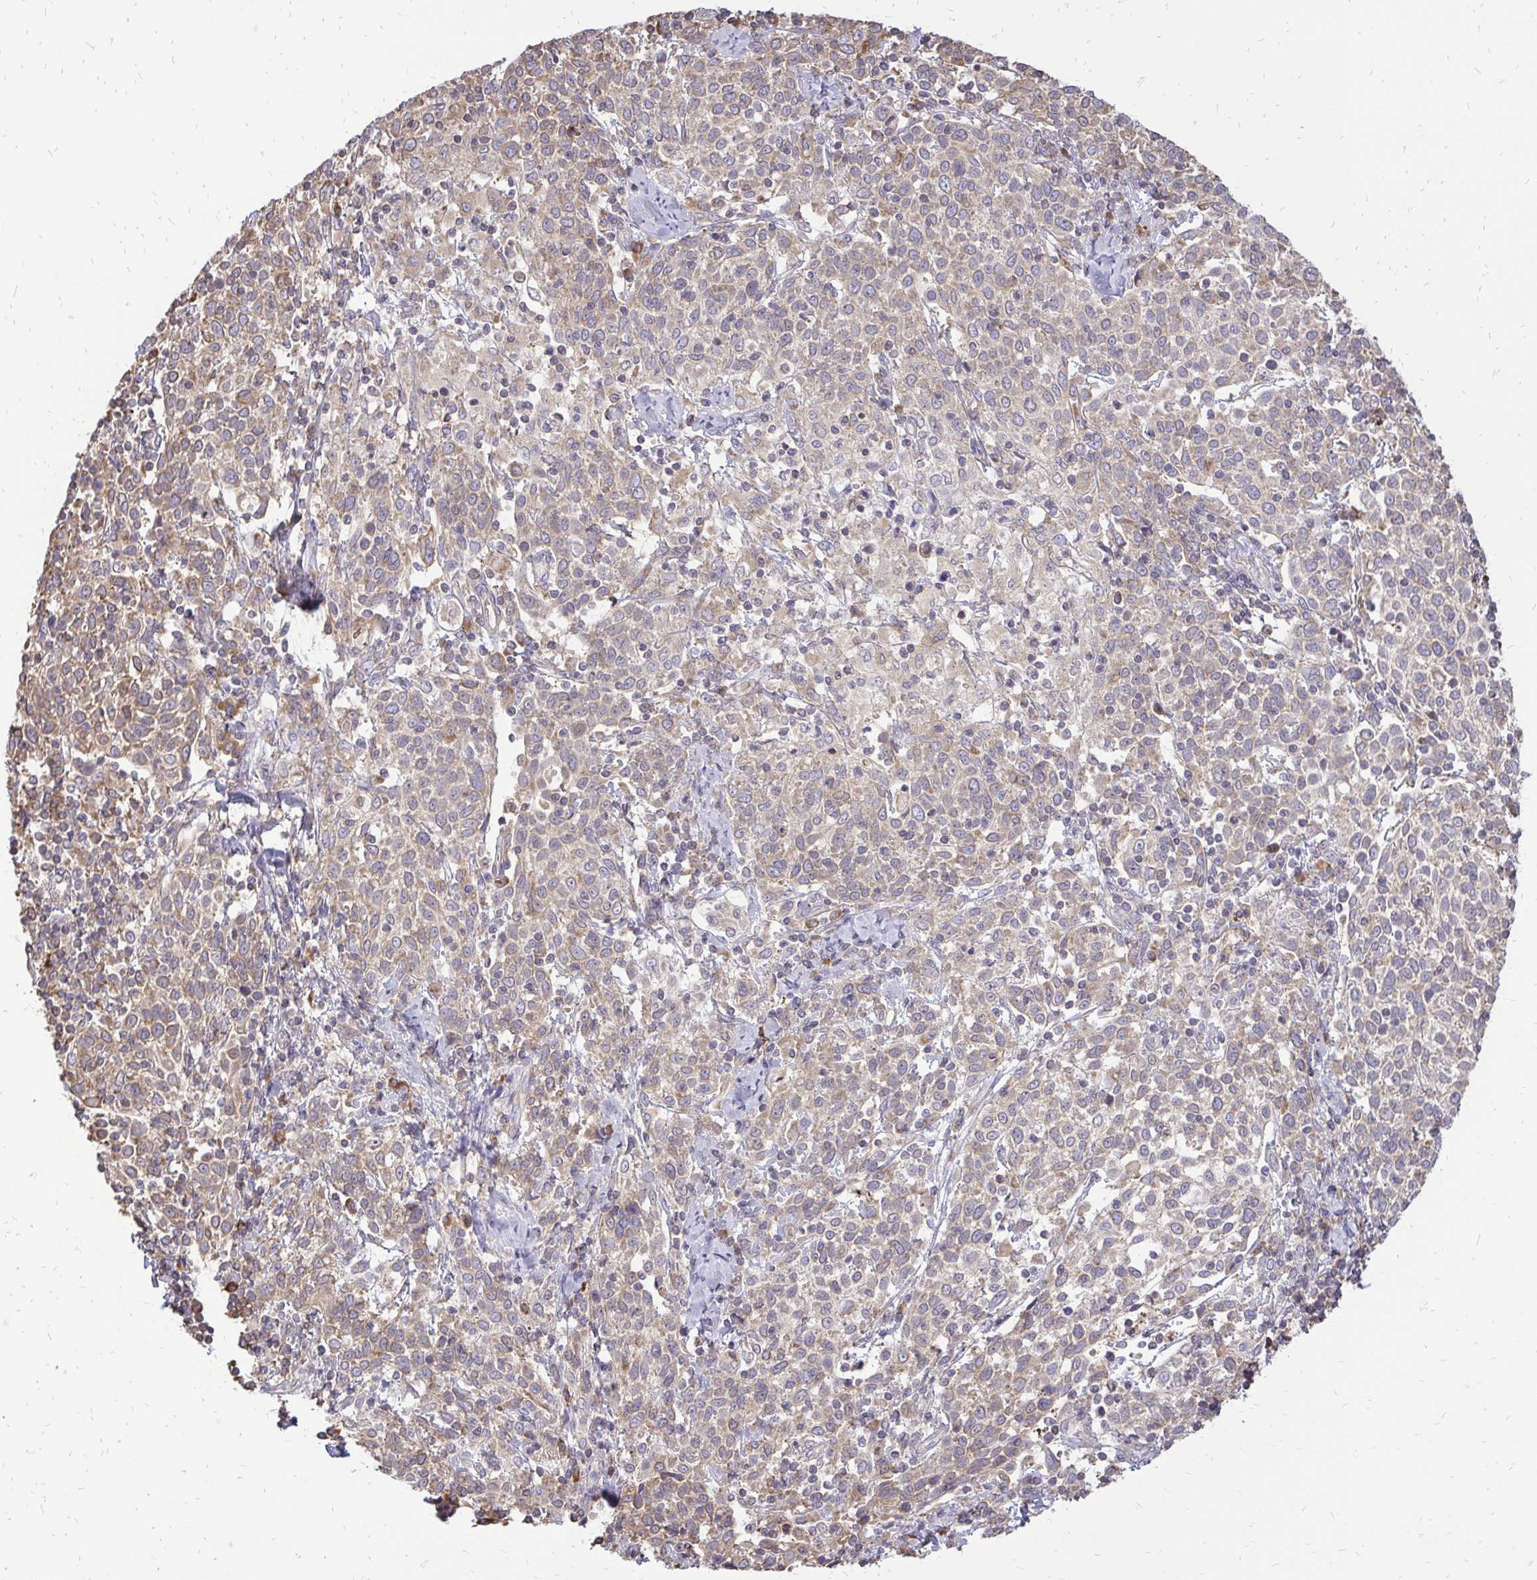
{"staining": {"intensity": "weak", "quantity": ">75%", "location": "cytoplasmic/membranous"}, "tissue": "cervical cancer", "cell_type": "Tumor cells", "image_type": "cancer", "snomed": [{"axis": "morphology", "description": "Squamous cell carcinoma, NOS"}, {"axis": "topography", "description": "Cervix"}], "caption": "Immunohistochemistry micrograph of human cervical cancer stained for a protein (brown), which exhibits low levels of weak cytoplasmic/membranous expression in approximately >75% of tumor cells.", "gene": "RPS3", "patient": {"sex": "female", "age": 61}}